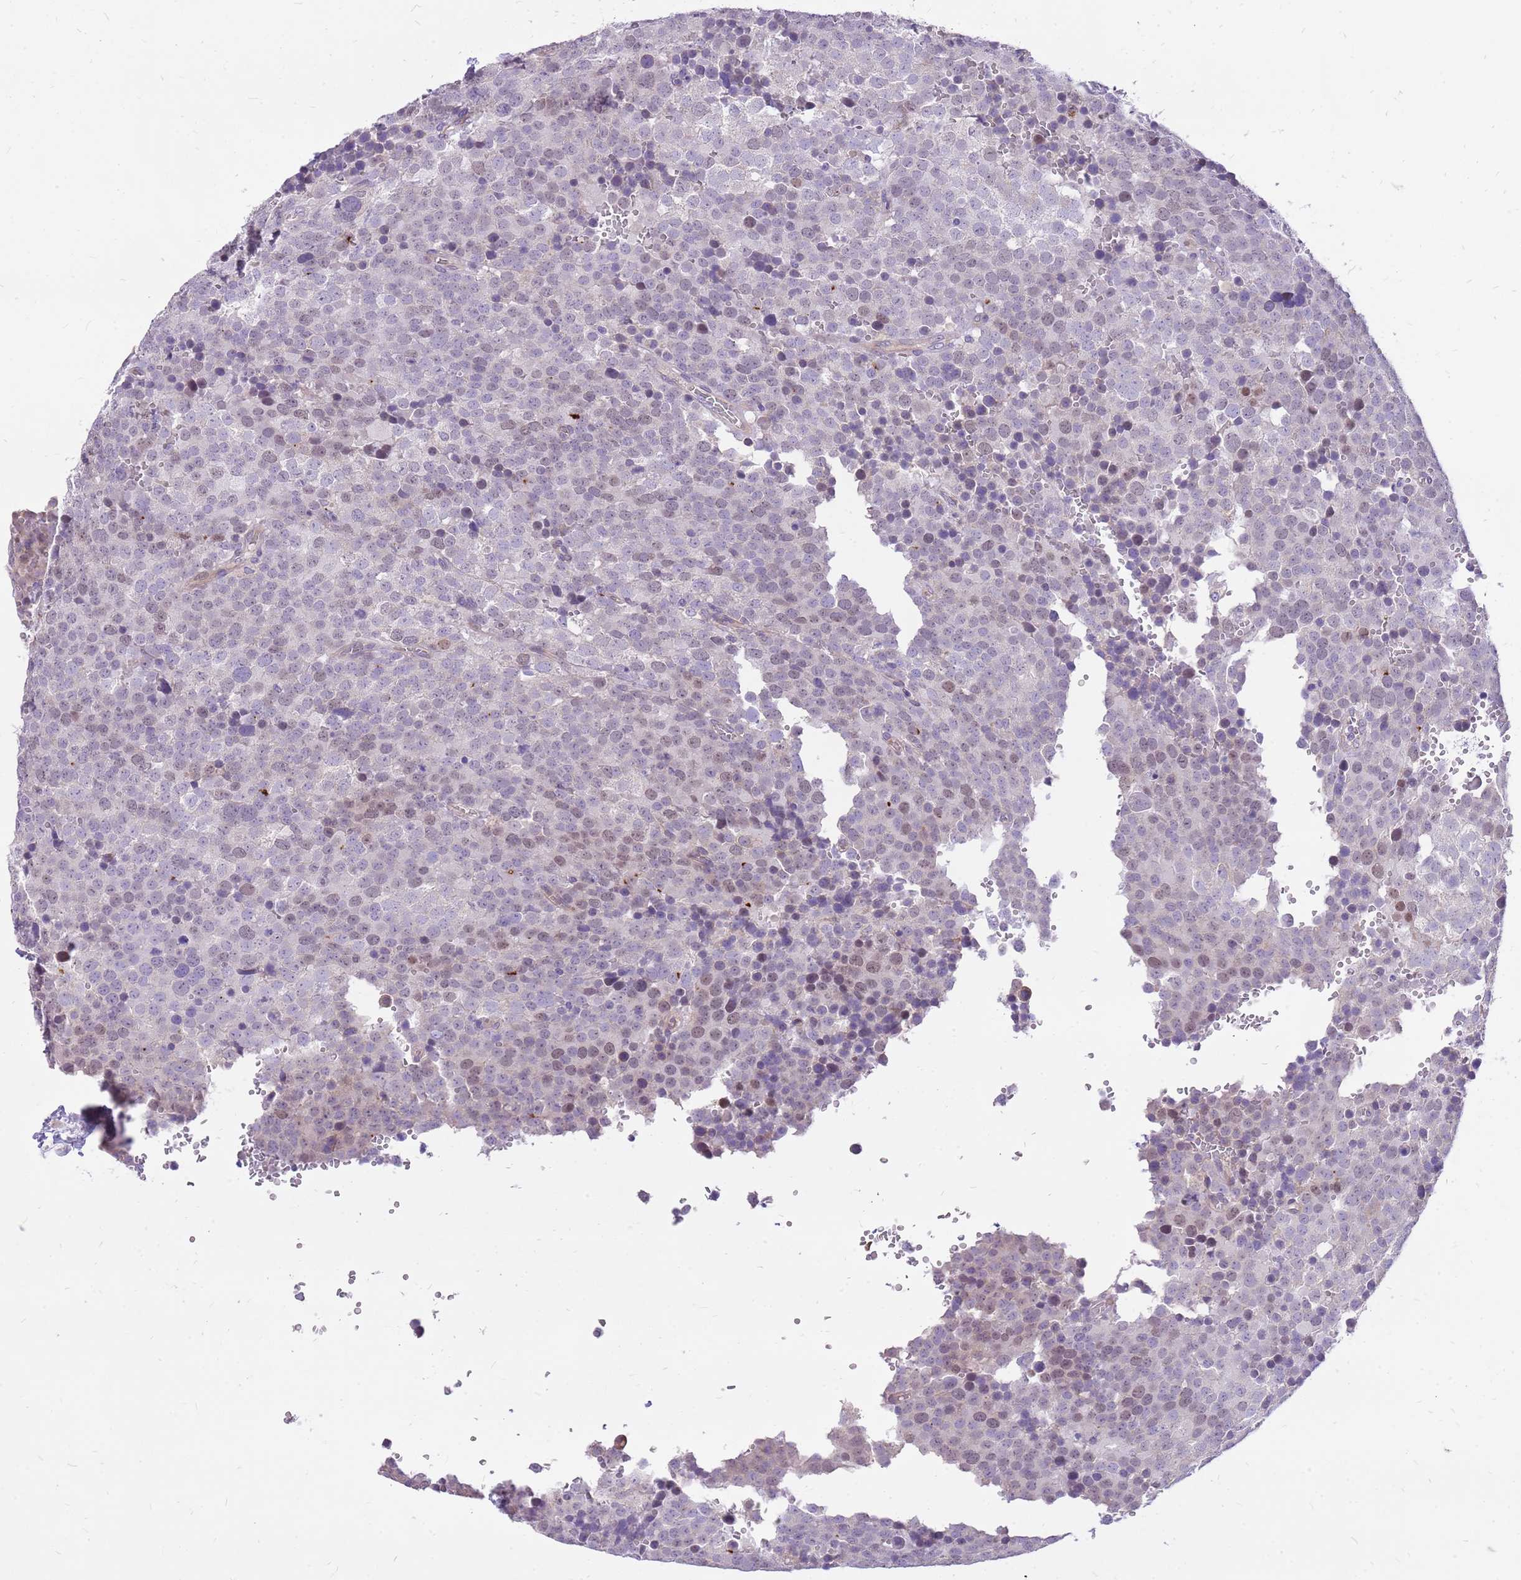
{"staining": {"intensity": "weak", "quantity": "<25%", "location": "nuclear"}, "tissue": "testis cancer", "cell_type": "Tumor cells", "image_type": "cancer", "snomed": [{"axis": "morphology", "description": "Seminoma, NOS"}, {"axis": "topography", "description": "Testis"}], "caption": "The micrograph demonstrates no staining of tumor cells in testis cancer.", "gene": "WASHC4", "patient": {"sex": "male", "age": 71}}